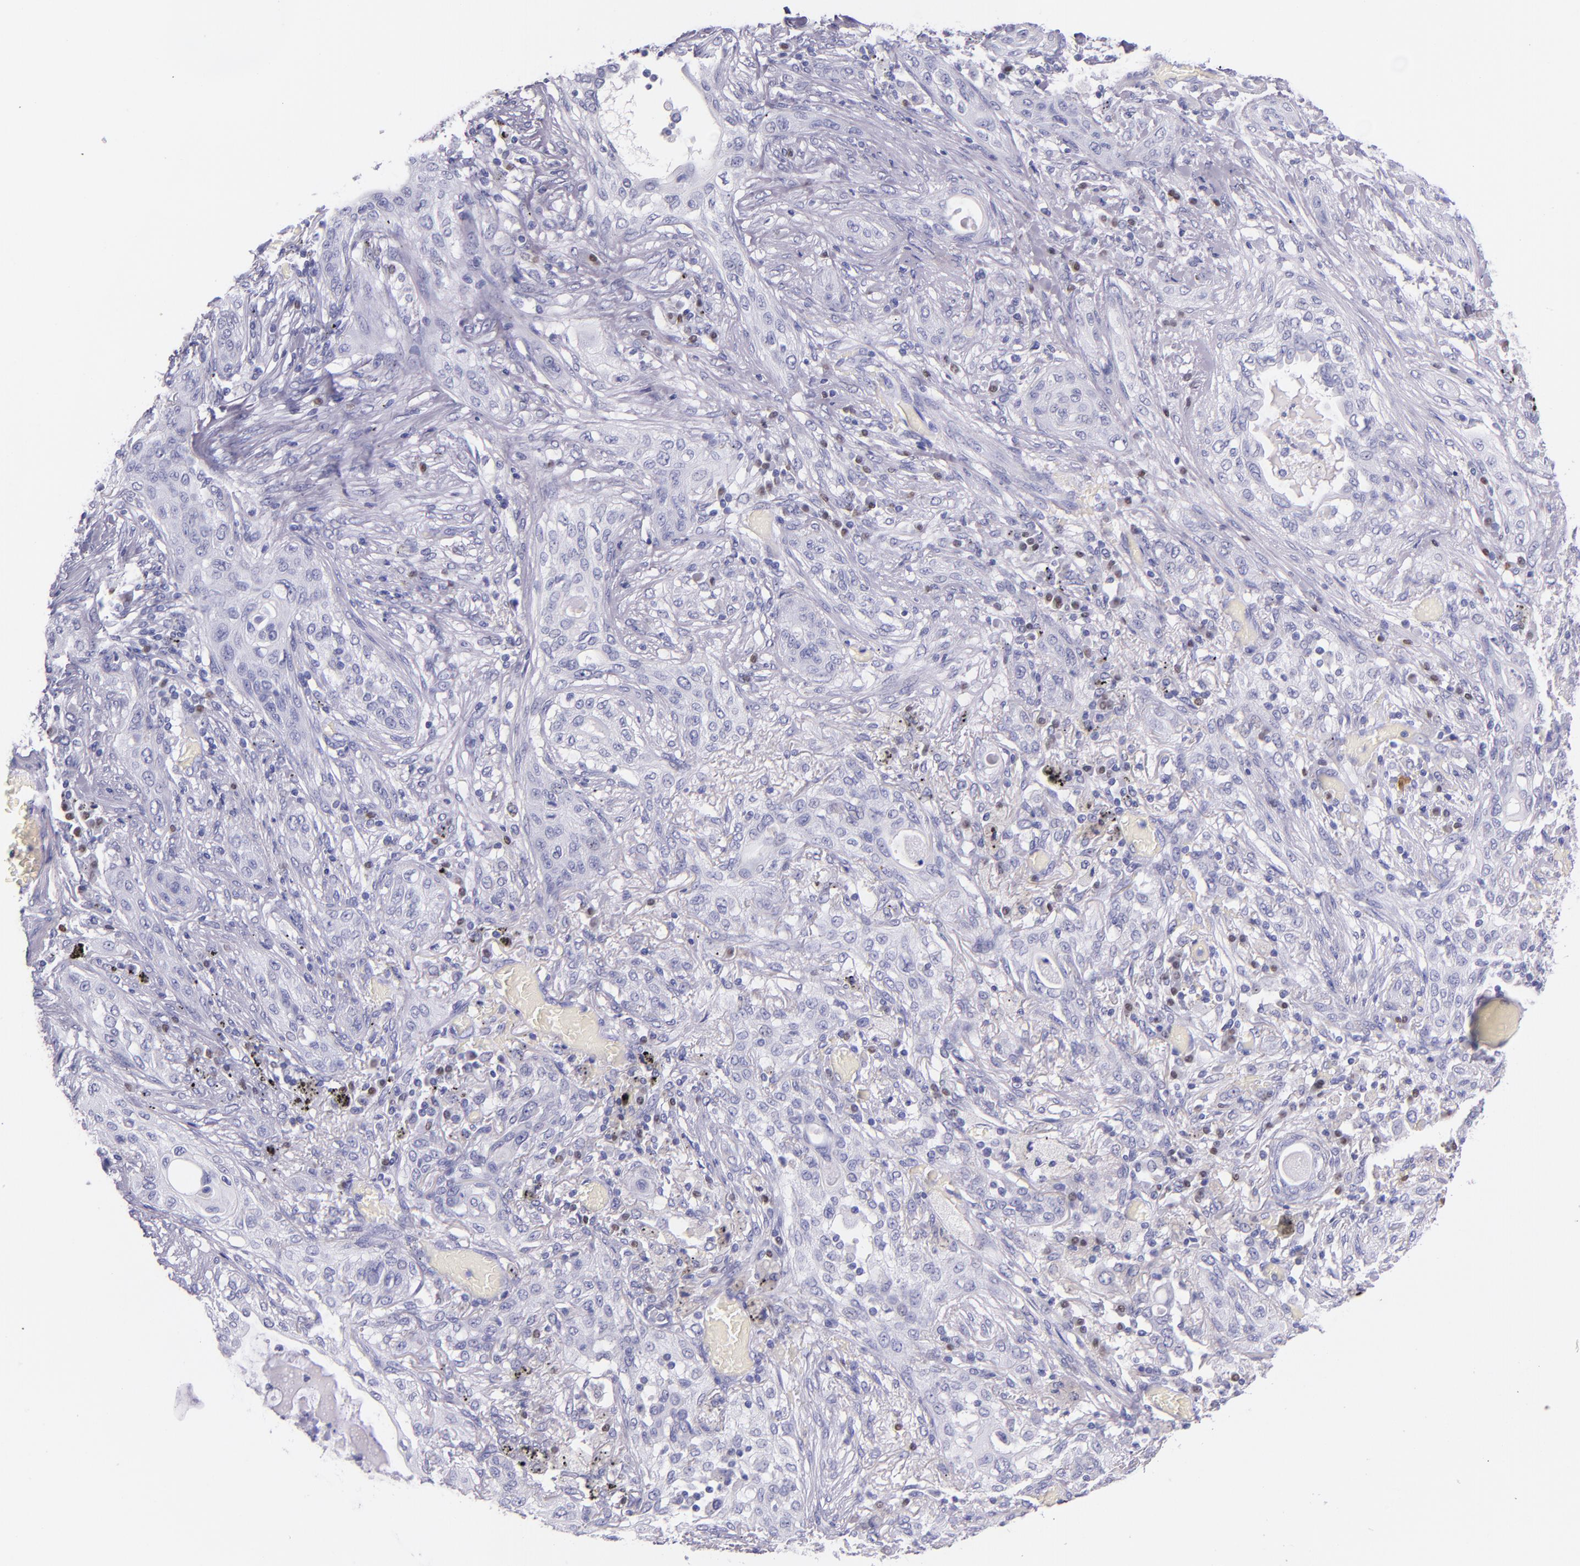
{"staining": {"intensity": "negative", "quantity": "none", "location": "none"}, "tissue": "lung cancer", "cell_type": "Tumor cells", "image_type": "cancer", "snomed": [{"axis": "morphology", "description": "Squamous cell carcinoma, NOS"}, {"axis": "topography", "description": "Lung"}], "caption": "Histopathology image shows no significant protein positivity in tumor cells of lung cancer (squamous cell carcinoma). (DAB immunohistochemistry visualized using brightfield microscopy, high magnification).", "gene": "IRF4", "patient": {"sex": "female", "age": 47}}